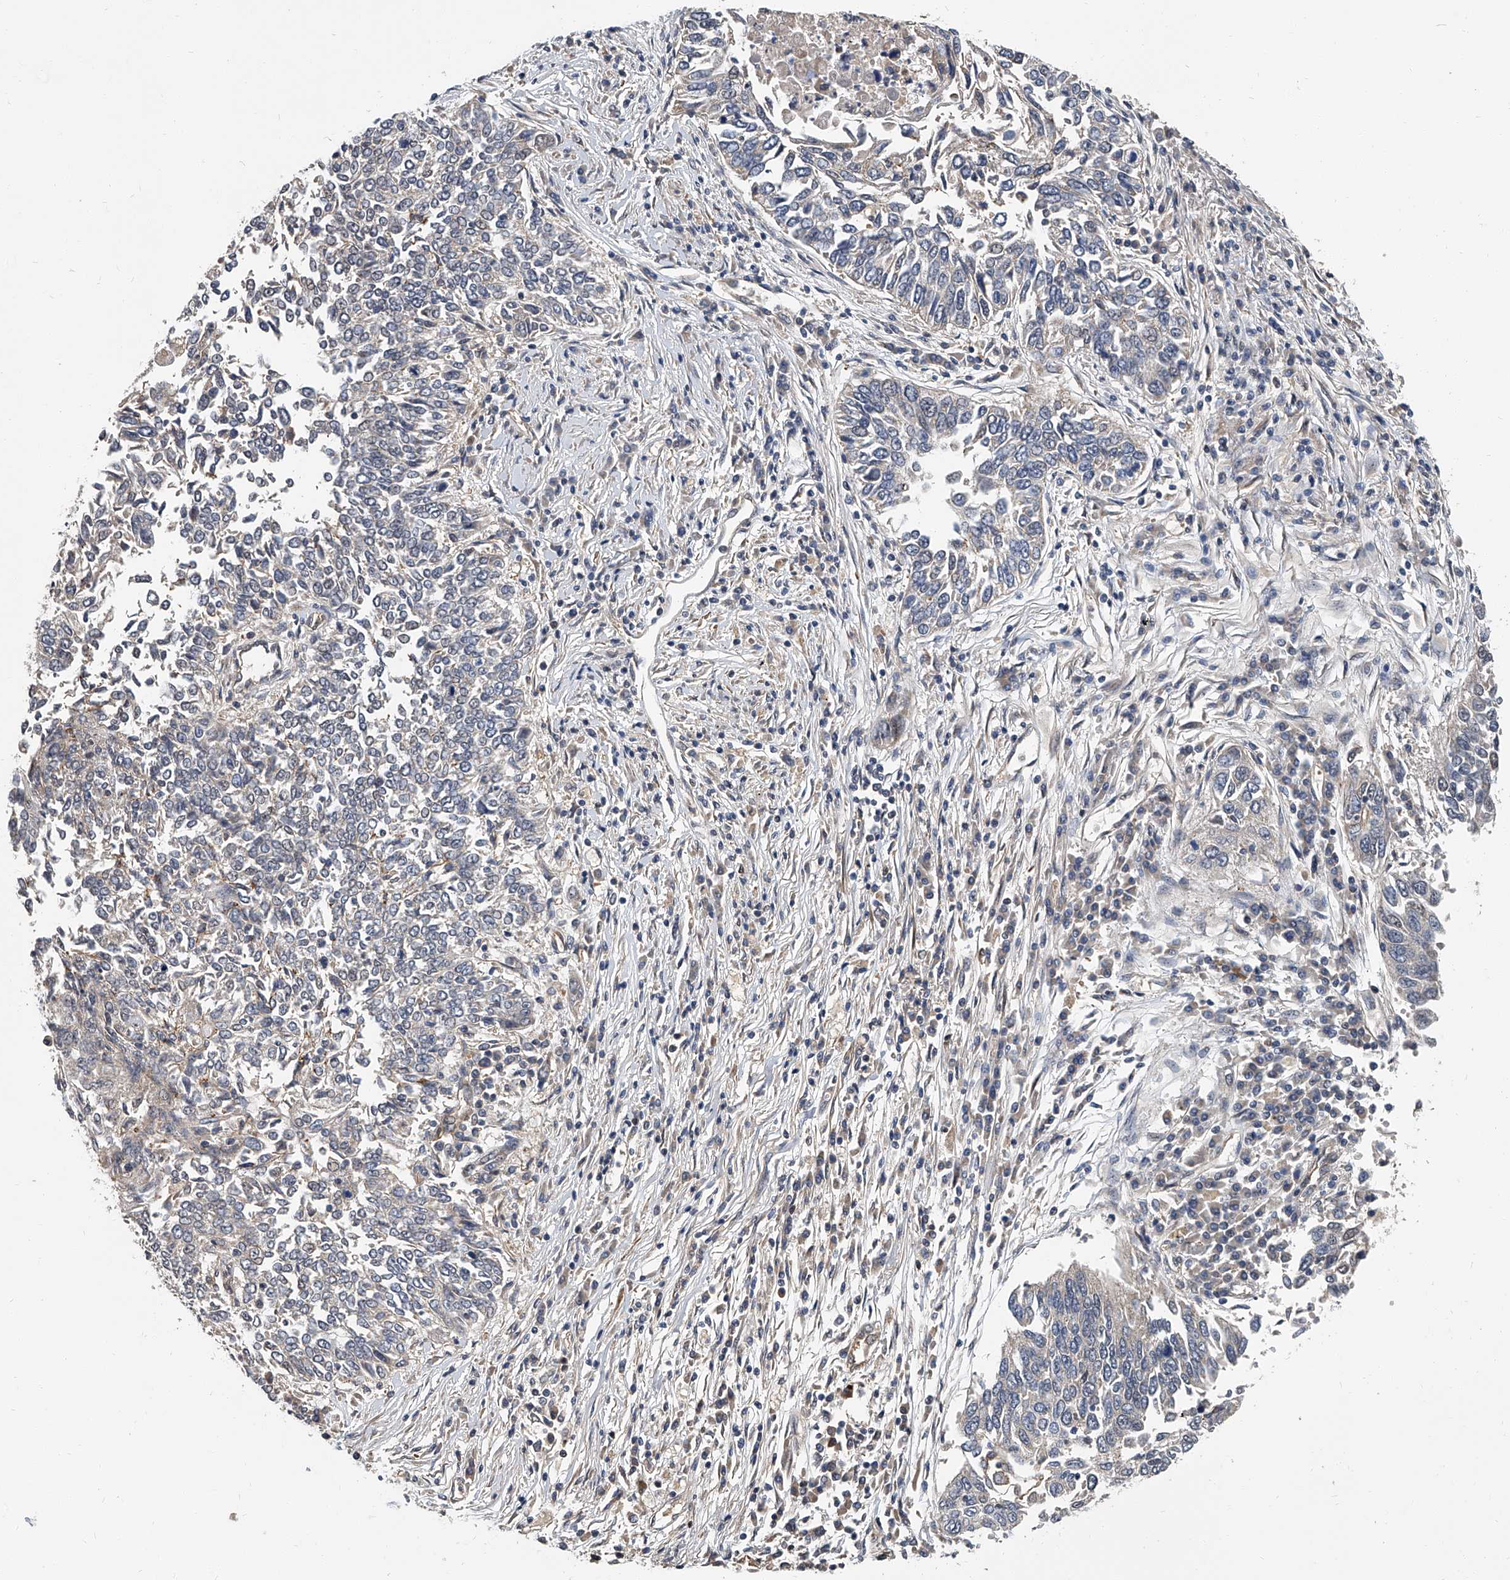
{"staining": {"intensity": "negative", "quantity": "none", "location": "none"}, "tissue": "lung cancer", "cell_type": "Tumor cells", "image_type": "cancer", "snomed": [{"axis": "morphology", "description": "Normal tissue, NOS"}, {"axis": "morphology", "description": "Squamous cell carcinoma, NOS"}, {"axis": "topography", "description": "Cartilage tissue"}, {"axis": "topography", "description": "Bronchus"}, {"axis": "topography", "description": "Lung"}, {"axis": "topography", "description": "Peripheral nerve tissue"}], "caption": "Immunohistochemistry (IHC) image of human lung squamous cell carcinoma stained for a protein (brown), which demonstrates no expression in tumor cells.", "gene": "CD200", "patient": {"sex": "female", "age": 49}}